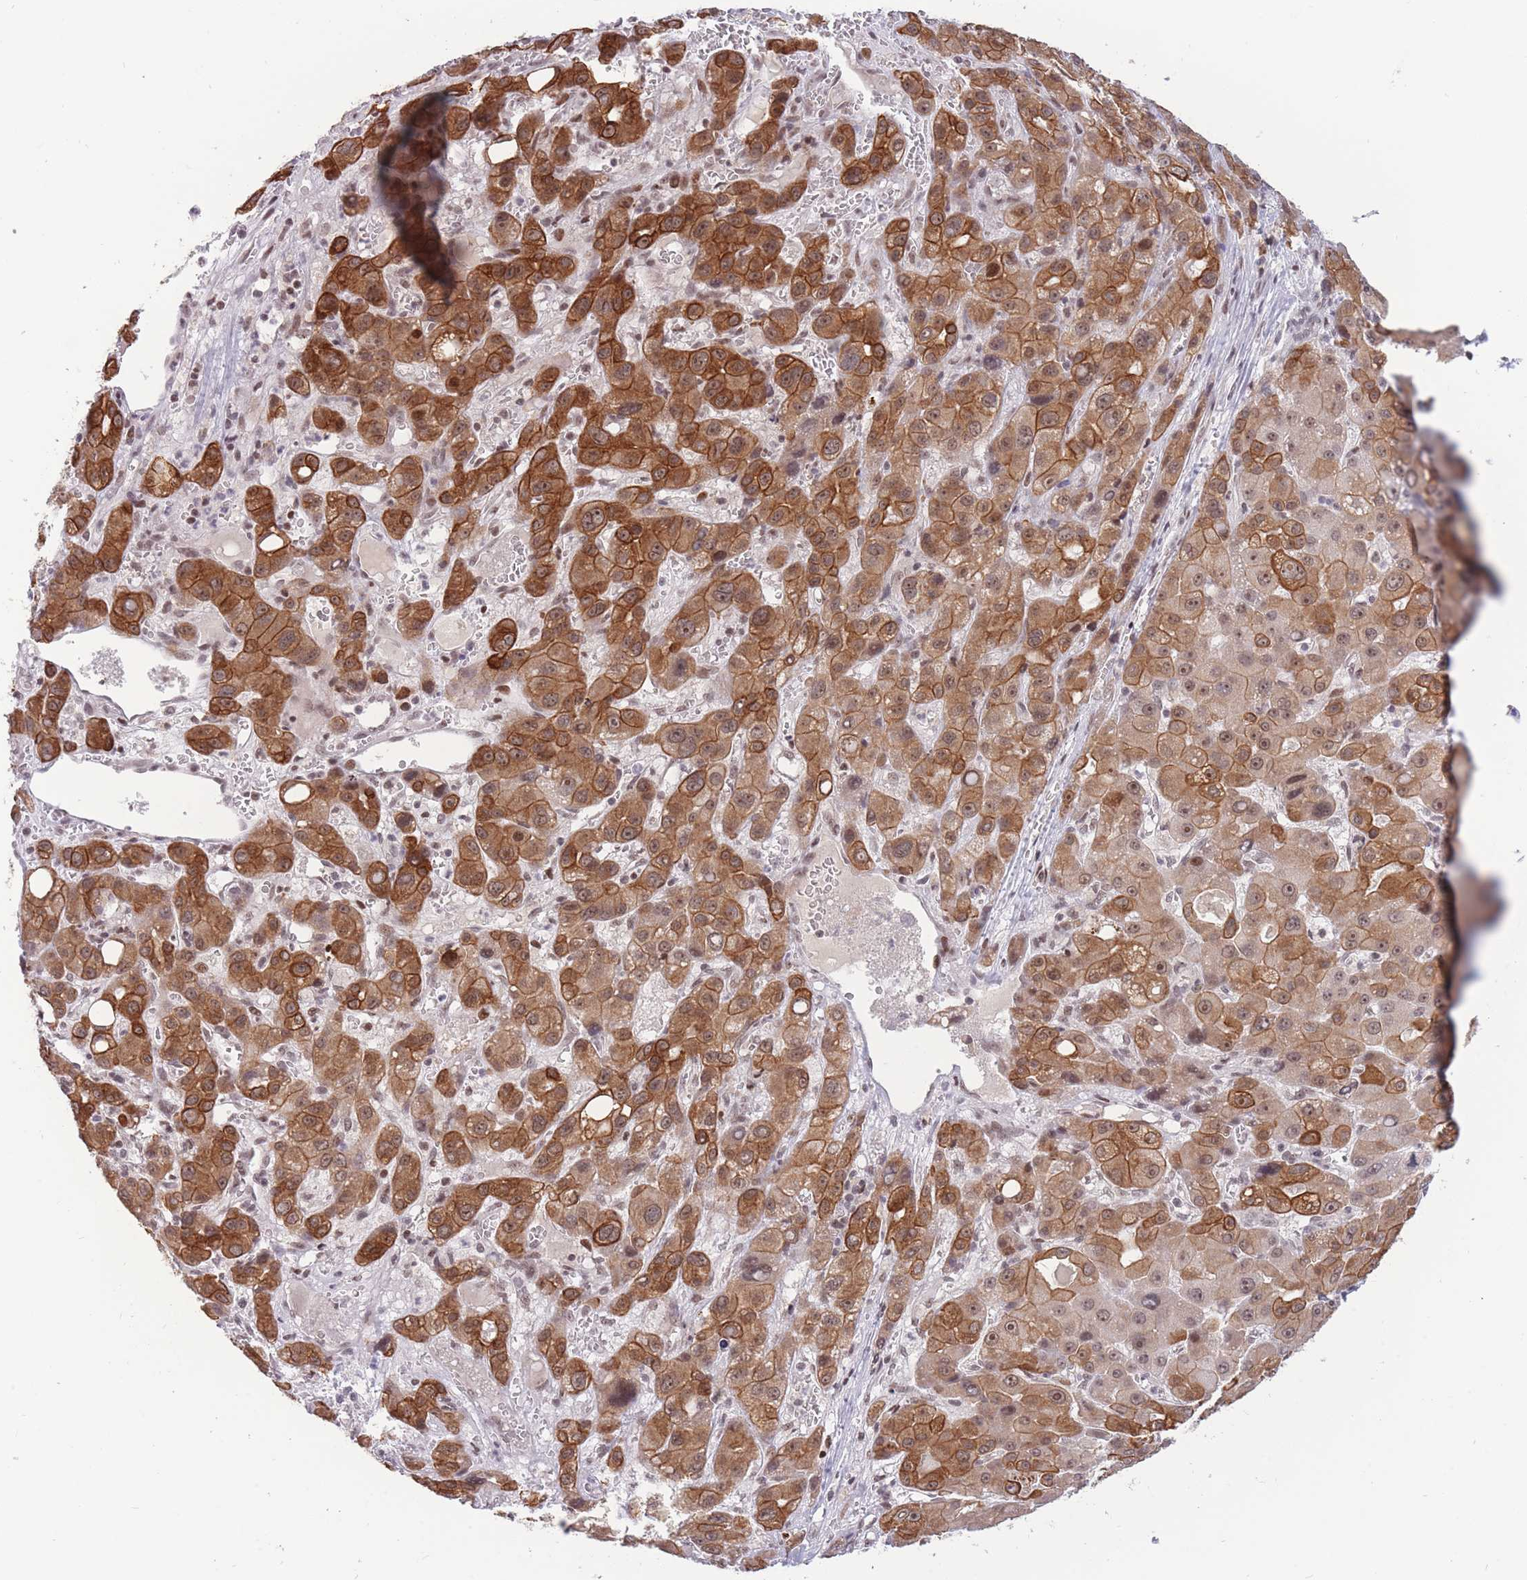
{"staining": {"intensity": "strong", "quantity": ">75%", "location": "cytoplasmic/membranous,nuclear"}, "tissue": "liver cancer", "cell_type": "Tumor cells", "image_type": "cancer", "snomed": [{"axis": "morphology", "description": "Carcinoma, Hepatocellular, NOS"}, {"axis": "topography", "description": "Liver"}], "caption": "Liver cancer (hepatocellular carcinoma) was stained to show a protein in brown. There is high levels of strong cytoplasmic/membranous and nuclear positivity in about >75% of tumor cells. The staining was performed using DAB (3,3'-diaminobenzidine), with brown indicating positive protein expression. Nuclei are stained blue with hematoxylin.", "gene": "TARBP2", "patient": {"sex": "male", "age": 55}}